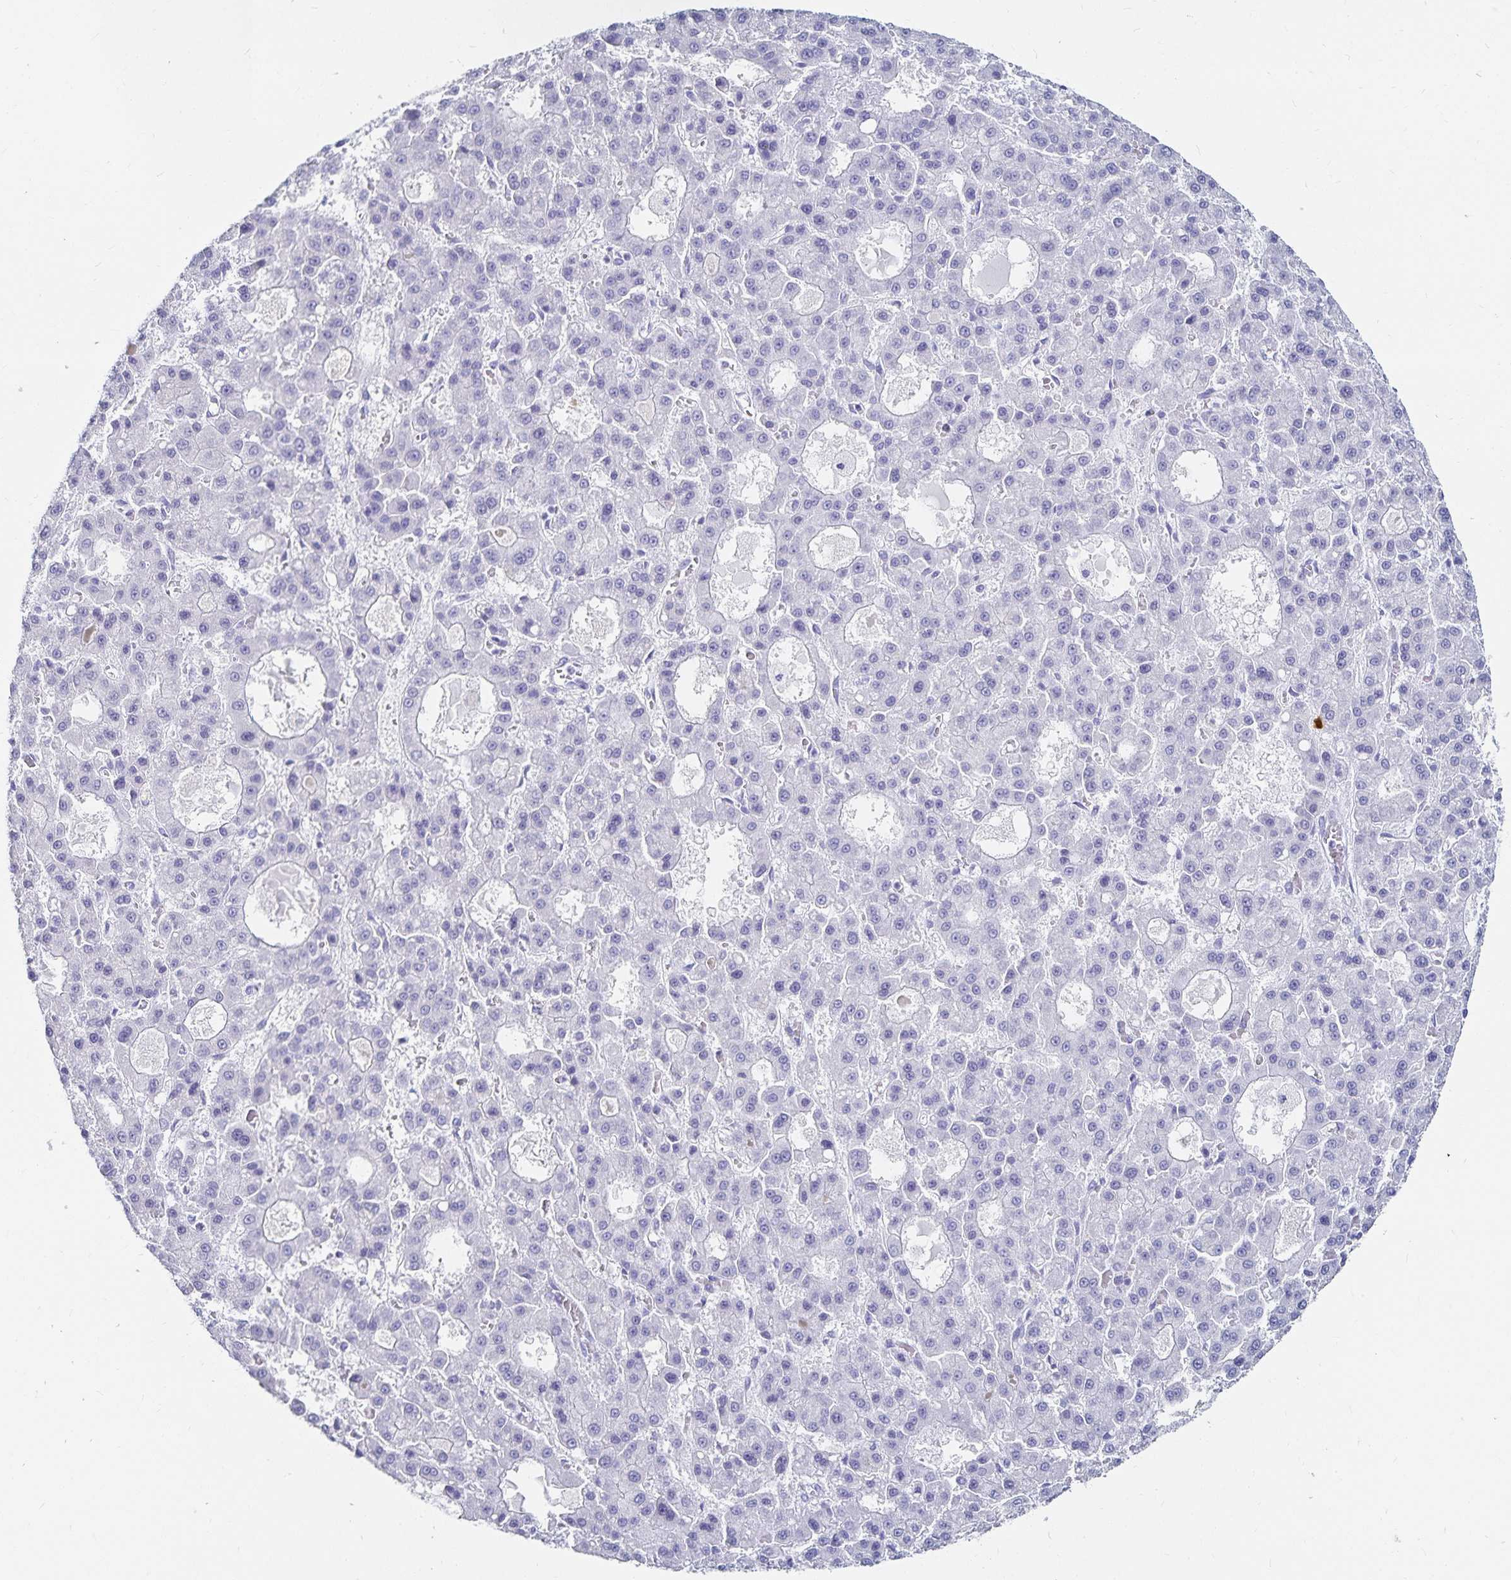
{"staining": {"intensity": "negative", "quantity": "none", "location": "none"}, "tissue": "liver cancer", "cell_type": "Tumor cells", "image_type": "cancer", "snomed": [{"axis": "morphology", "description": "Carcinoma, Hepatocellular, NOS"}, {"axis": "topography", "description": "Liver"}], "caption": "A high-resolution photomicrograph shows immunohistochemistry (IHC) staining of liver cancer, which displays no significant expression in tumor cells.", "gene": "TNIP1", "patient": {"sex": "male", "age": 70}}